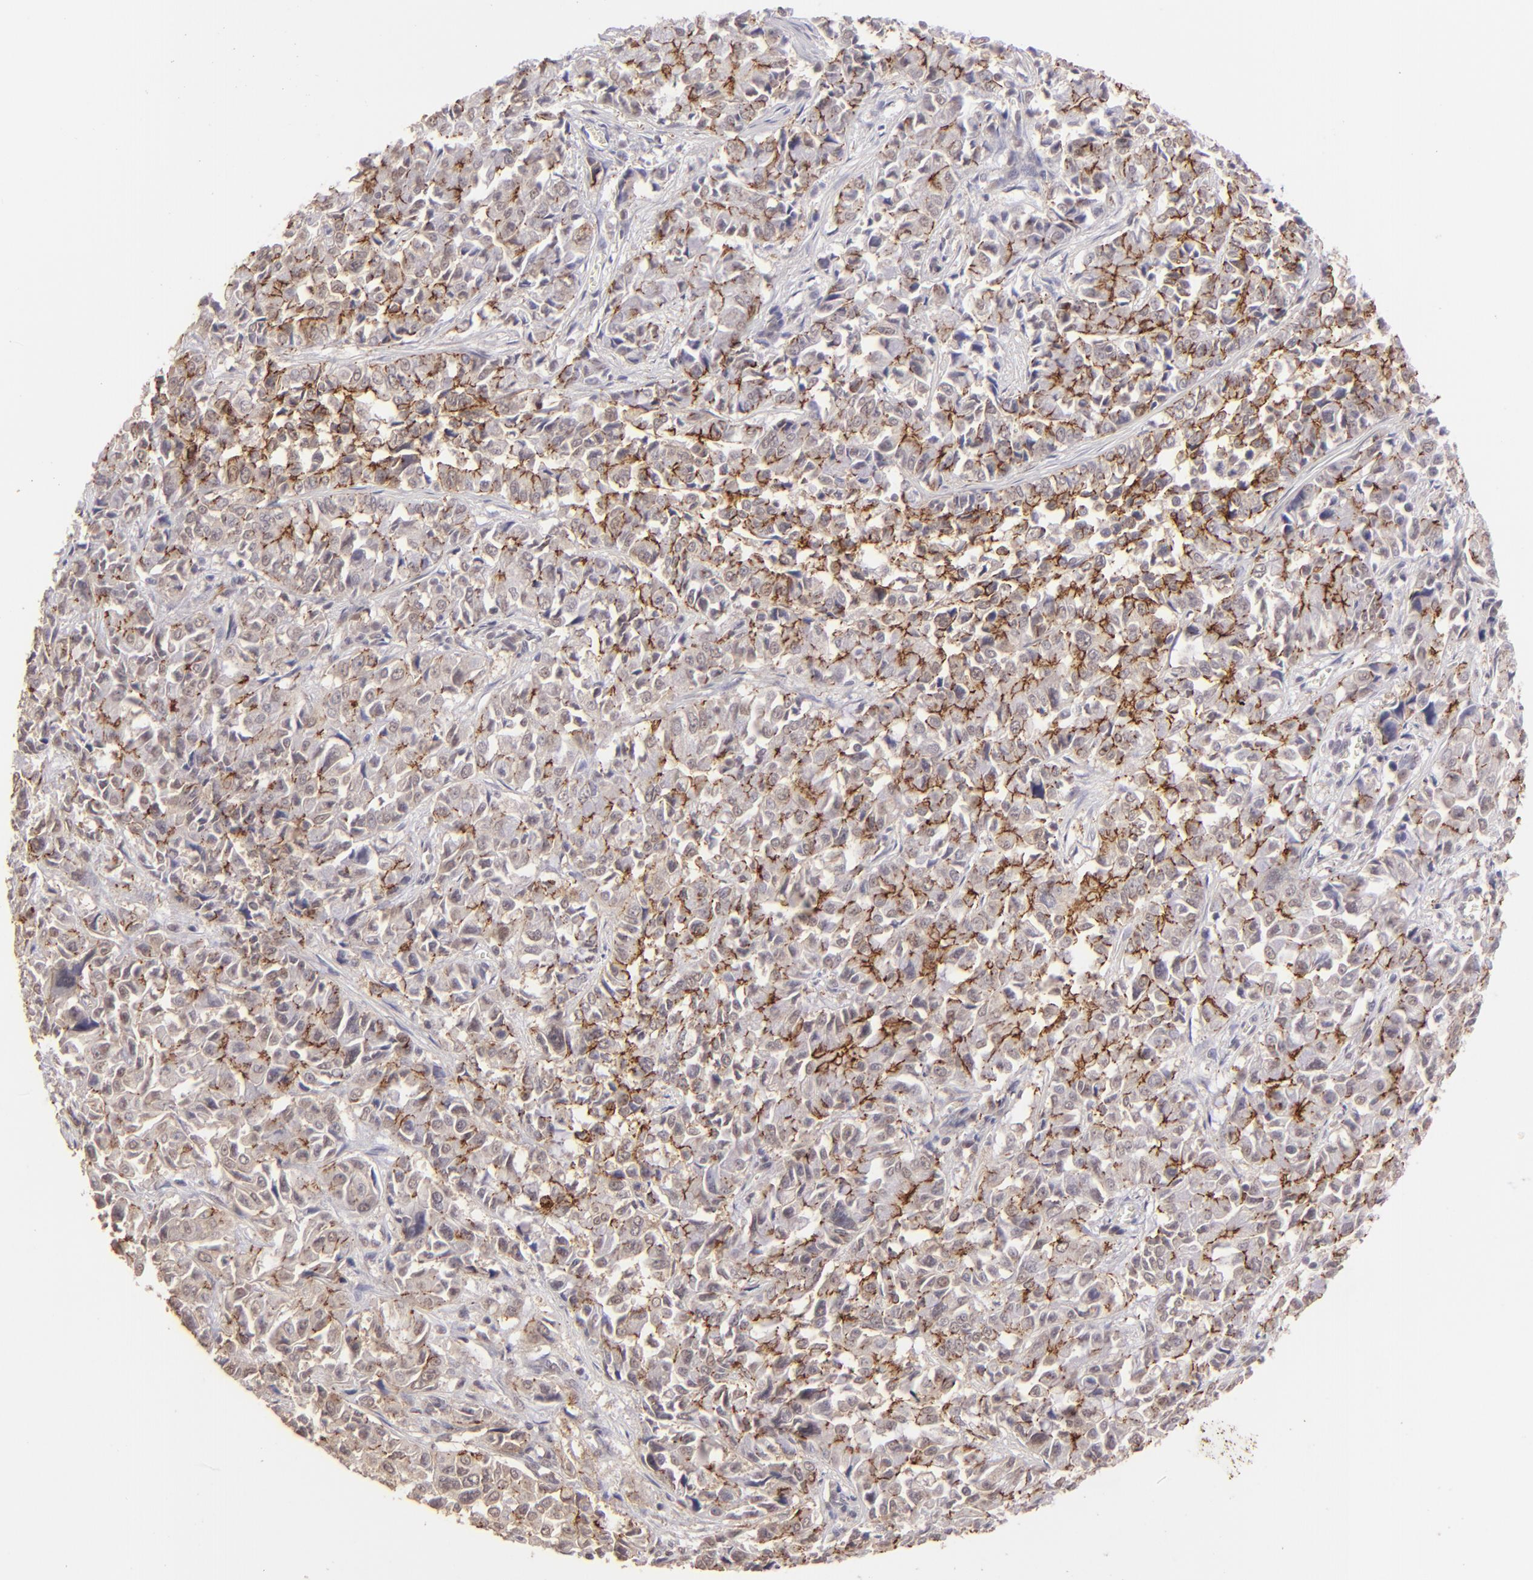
{"staining": {"intensity": "moderate", "quantity": ">75%", "location": "cytoplasmic/membranous"}, "tissue": "pancreatic cancer", "cell_type": "Tumor cells", "image_type": "cancer", "snomed": [{"axis": "morphology", "description": "Adenocarcinoma, NOS"}, {"axis": "topography", "description": "Pancreas"}], "caption": "High-power microscopy captured an IHC image of adenocarcinoma (pancreatic), revealing moderate cytoplasmic/membranous staining in approximately >75% of tumor cells.", "gene": "CLDN1", "patient": {"sex": "female", "age": 52}}